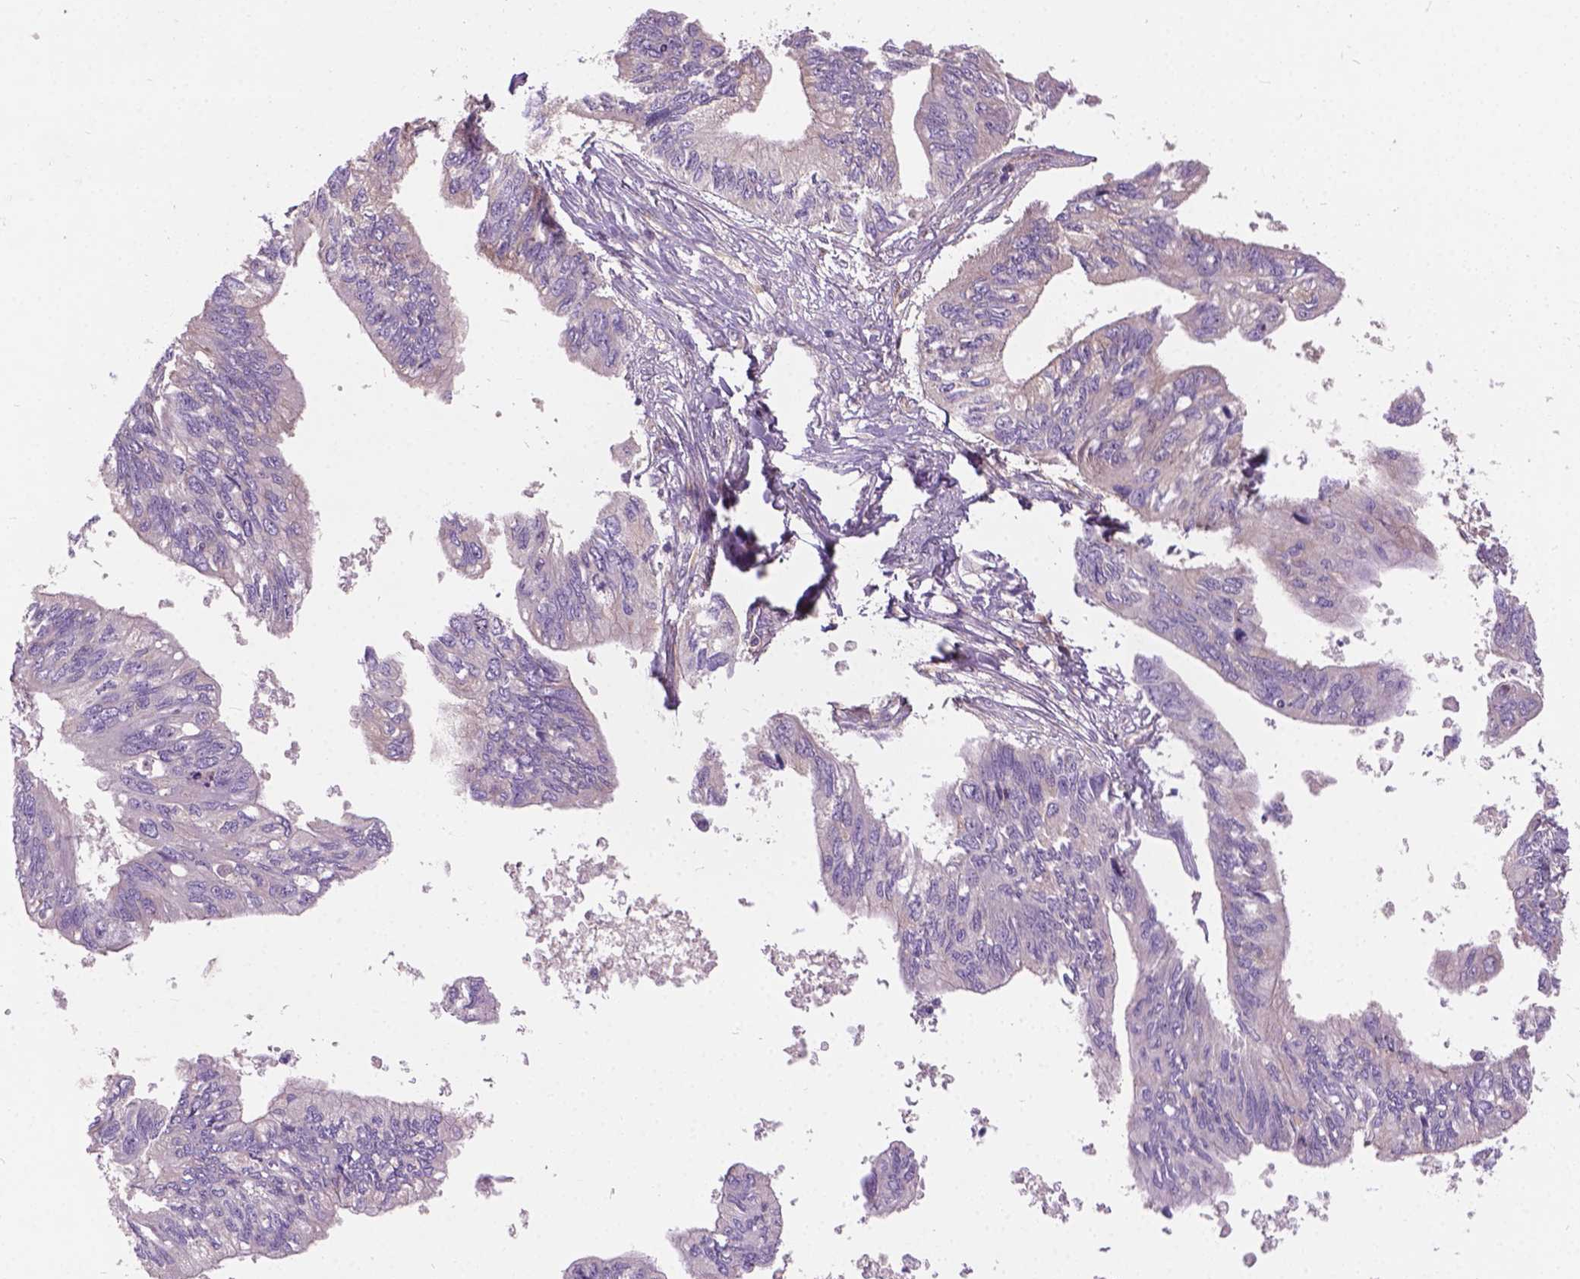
{"staining": {"intensity": "negative", "quantity": "none", "location": "none"}, "tissue": "ovarian cancer", "cell_type": "Tumor cells", "image_type": "cancer", "snomed": [{"axis": "morphology", "description": "Cystadenocarcinoma, mucinous, NOS"}, {"axis": "topography", "description": "Ovary"}], "caption": "Human ovarian cancer (mucinous cystadenocarcinoma) stained for a protein using immunohistochemistry displays no positivity in tumor cells.", "gene": "MZT1", "patient": {"sex": "female", "age": 76}}